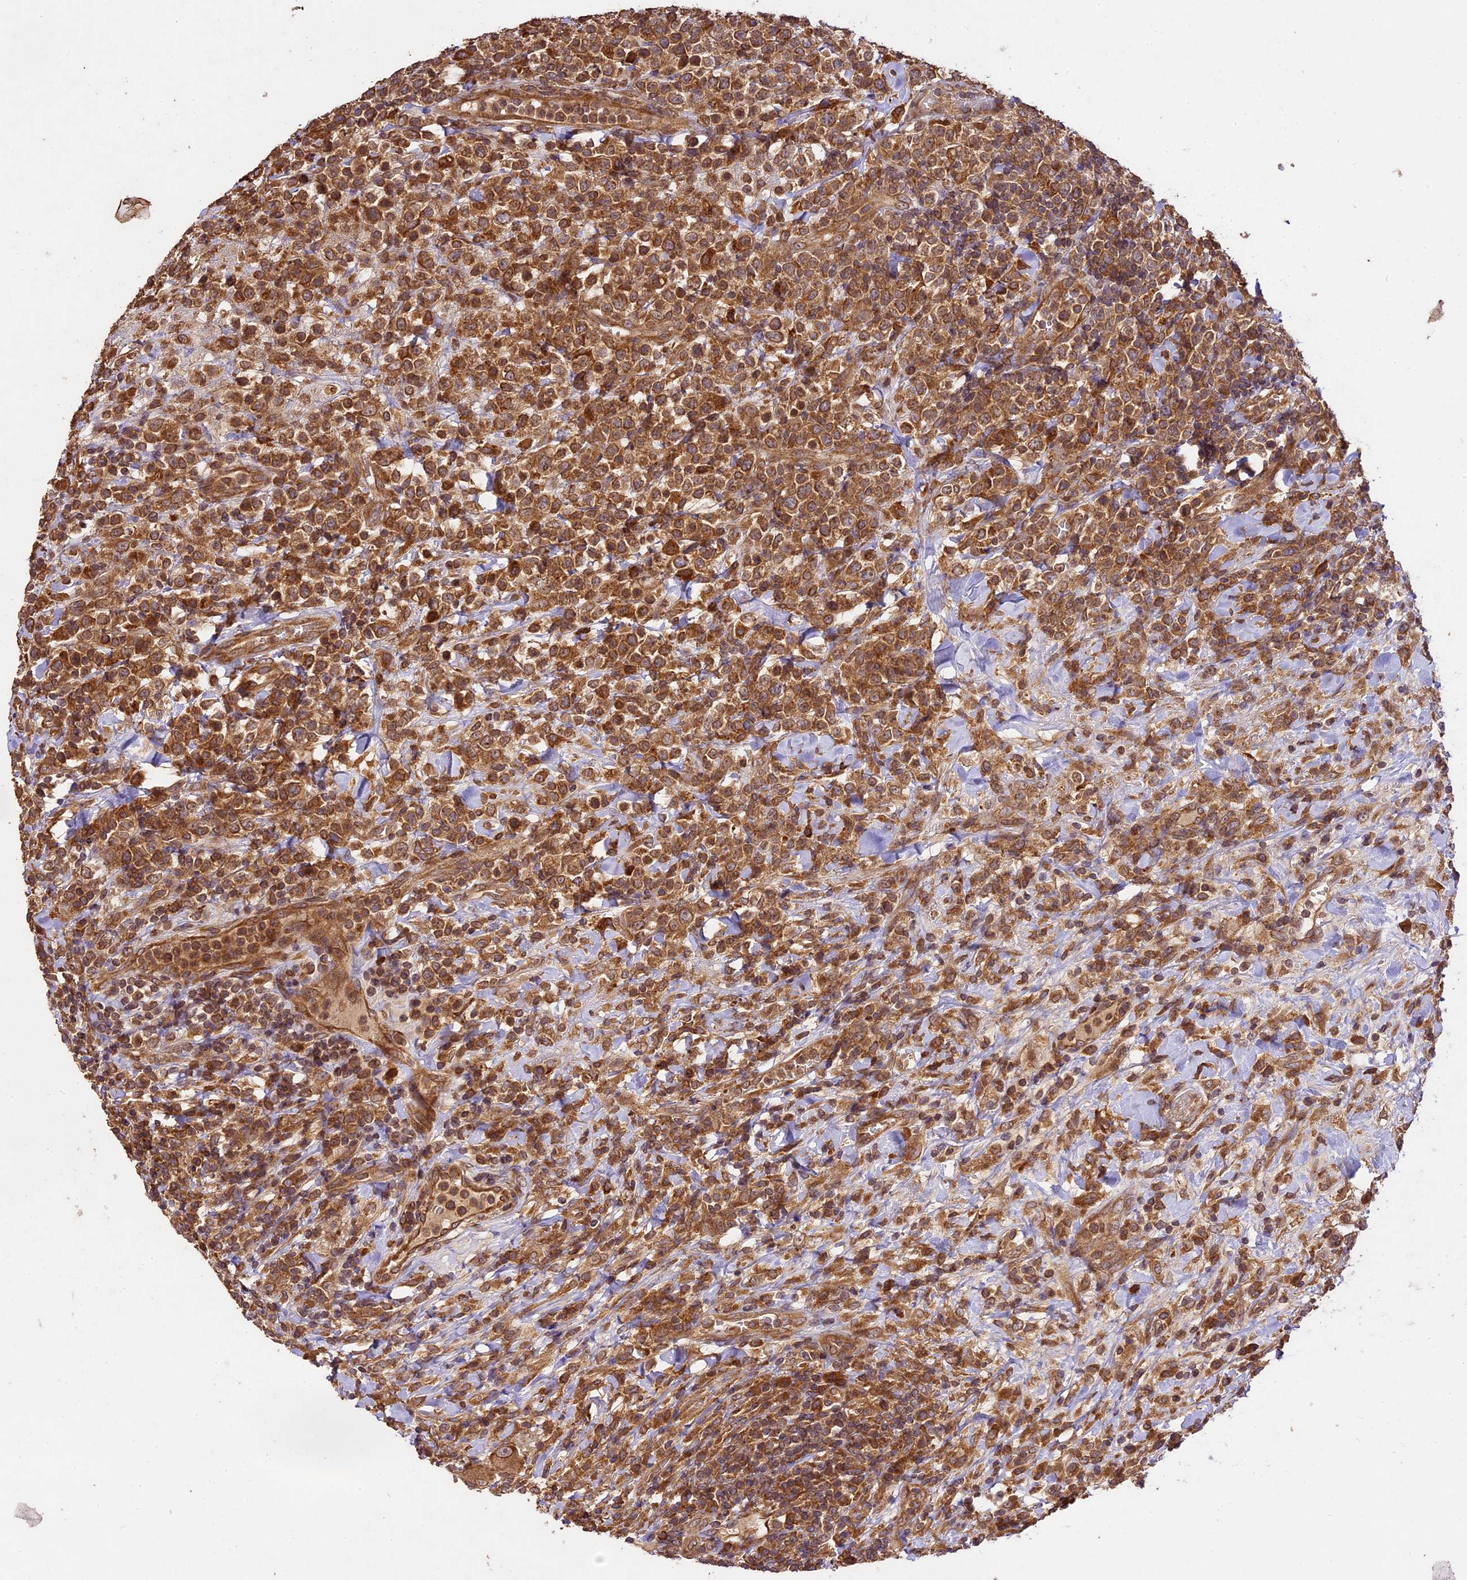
{"staining": {"intensity": "moderate", "quantity": ">75%", "location": "cytoplasmic/membranous"}, "tissue": "lymphoma", "cell_type": "Tumor cells", "image_type": "cancer", "snomed": [{"axis": "morphology", "description": "Malignant lymphoma, non-Hodgkin's type, High grade"}, {"axis": "topography", "description": "Colon"}], "caption": "Immunohistochemical staining of human malignant lymphoma, non-Hodgkin's type (high-grade) demonstrates medium levels of moderate cytoplasmic/membranous staining in about >75% of tumor cells.", "gene": "BRAP", "patient": {"sex": "female", "age": 53}}